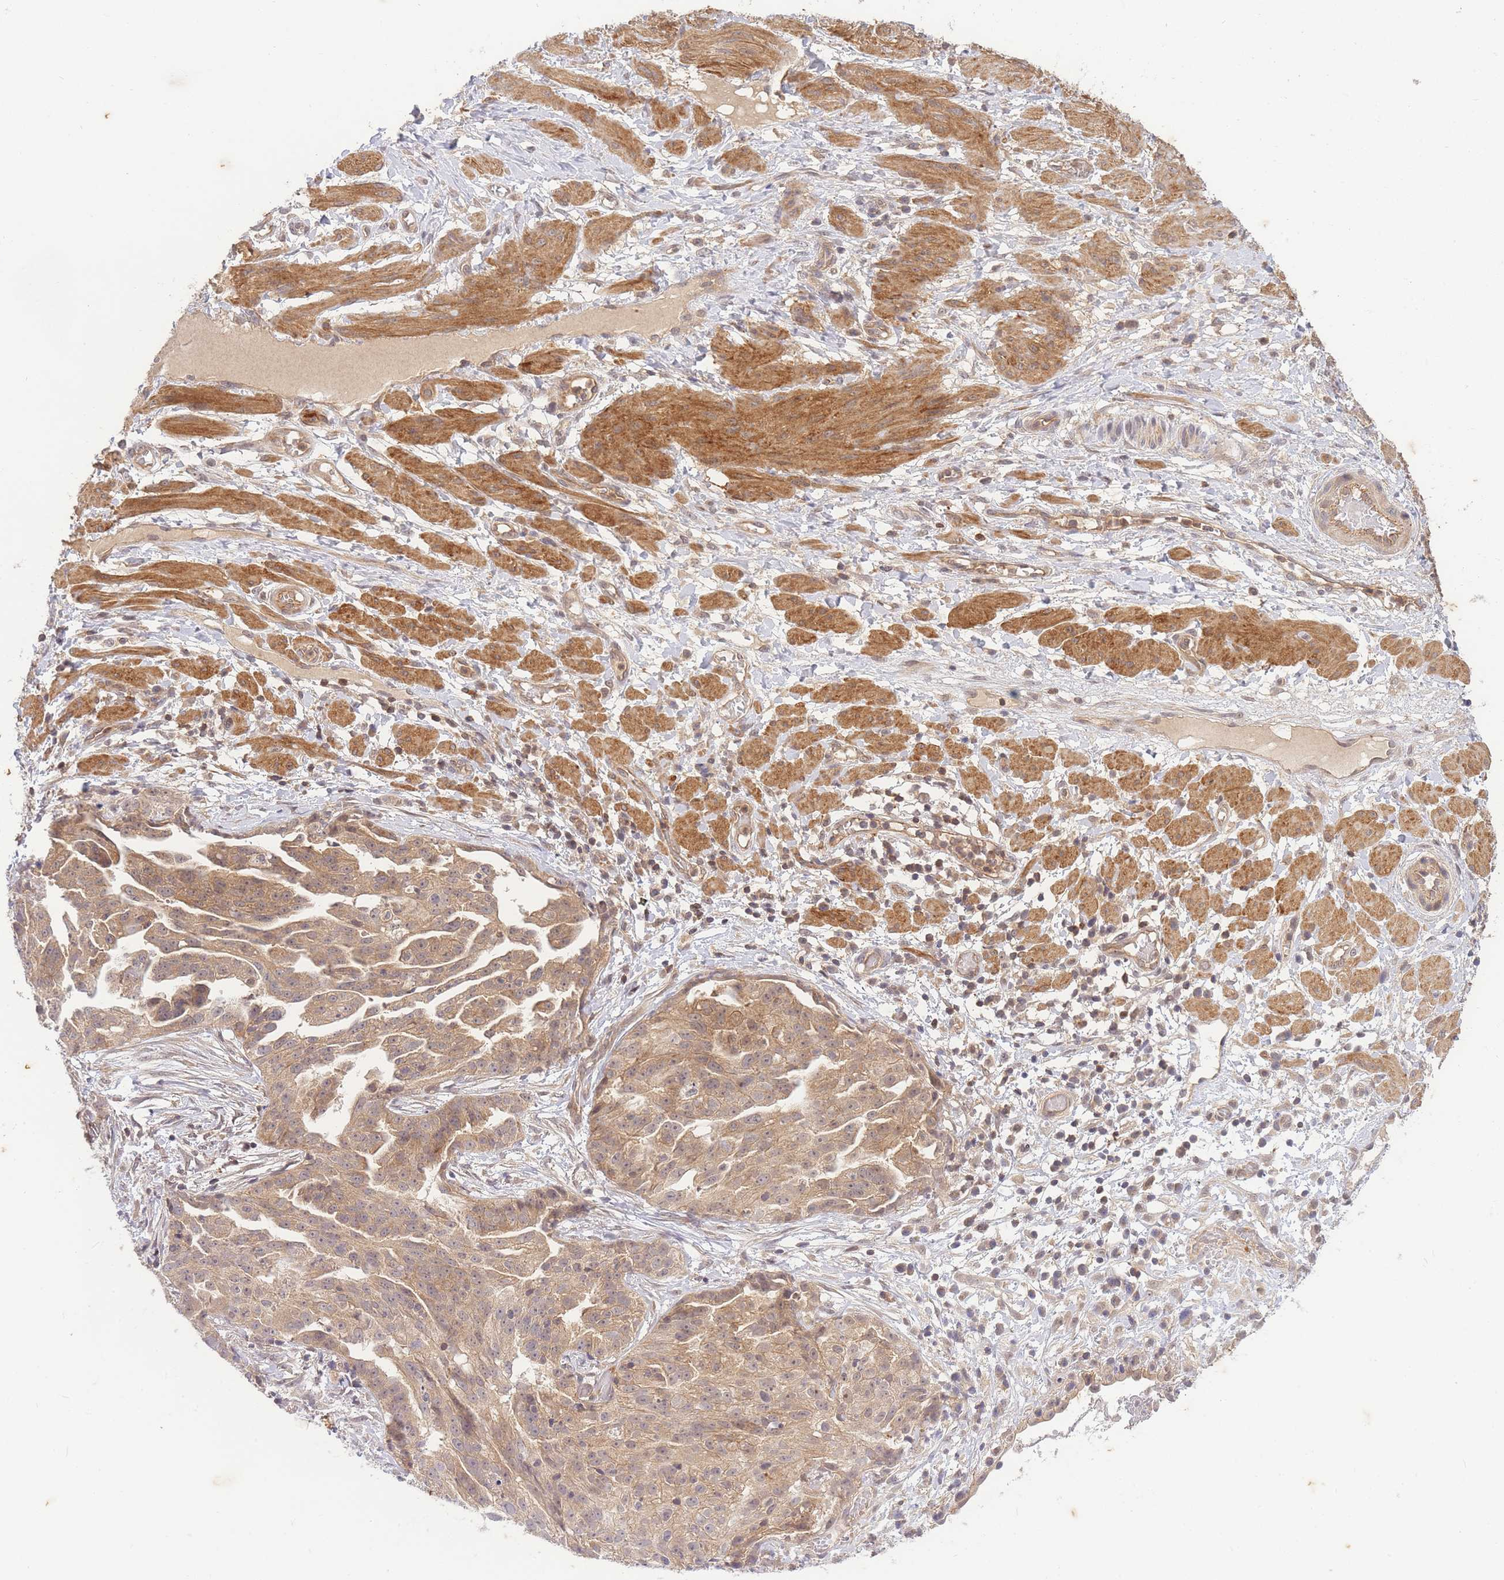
{"staining": {"intensity": "weak", "quantity": ">75%", "location": "cytoplasmic/membranous"}, "tissue": "ovarian cancer", "cell_type": "Tumor cells", "image_type": "cancer", "snomed": [{"axis": "morphology", "description": "Cystadenocarcinoma, serous, NOS"}, {"axis": "topography", "description": "Ovary"}], "caption": "DAB immunohistochemical staining of serous cystadenocarcinoma (ovarian) exhibits weak cytoplasmic/membranous protein staining in approximately >75% of tumor cells. (Stains: DAB (3,3'-diaminobenzidine) in brown, nuclei in blue, Microscopy: brightfield microscopy at high magnification).", "gene": "ST8SIA4", "patient": {"sex": "female", "age": 58}}